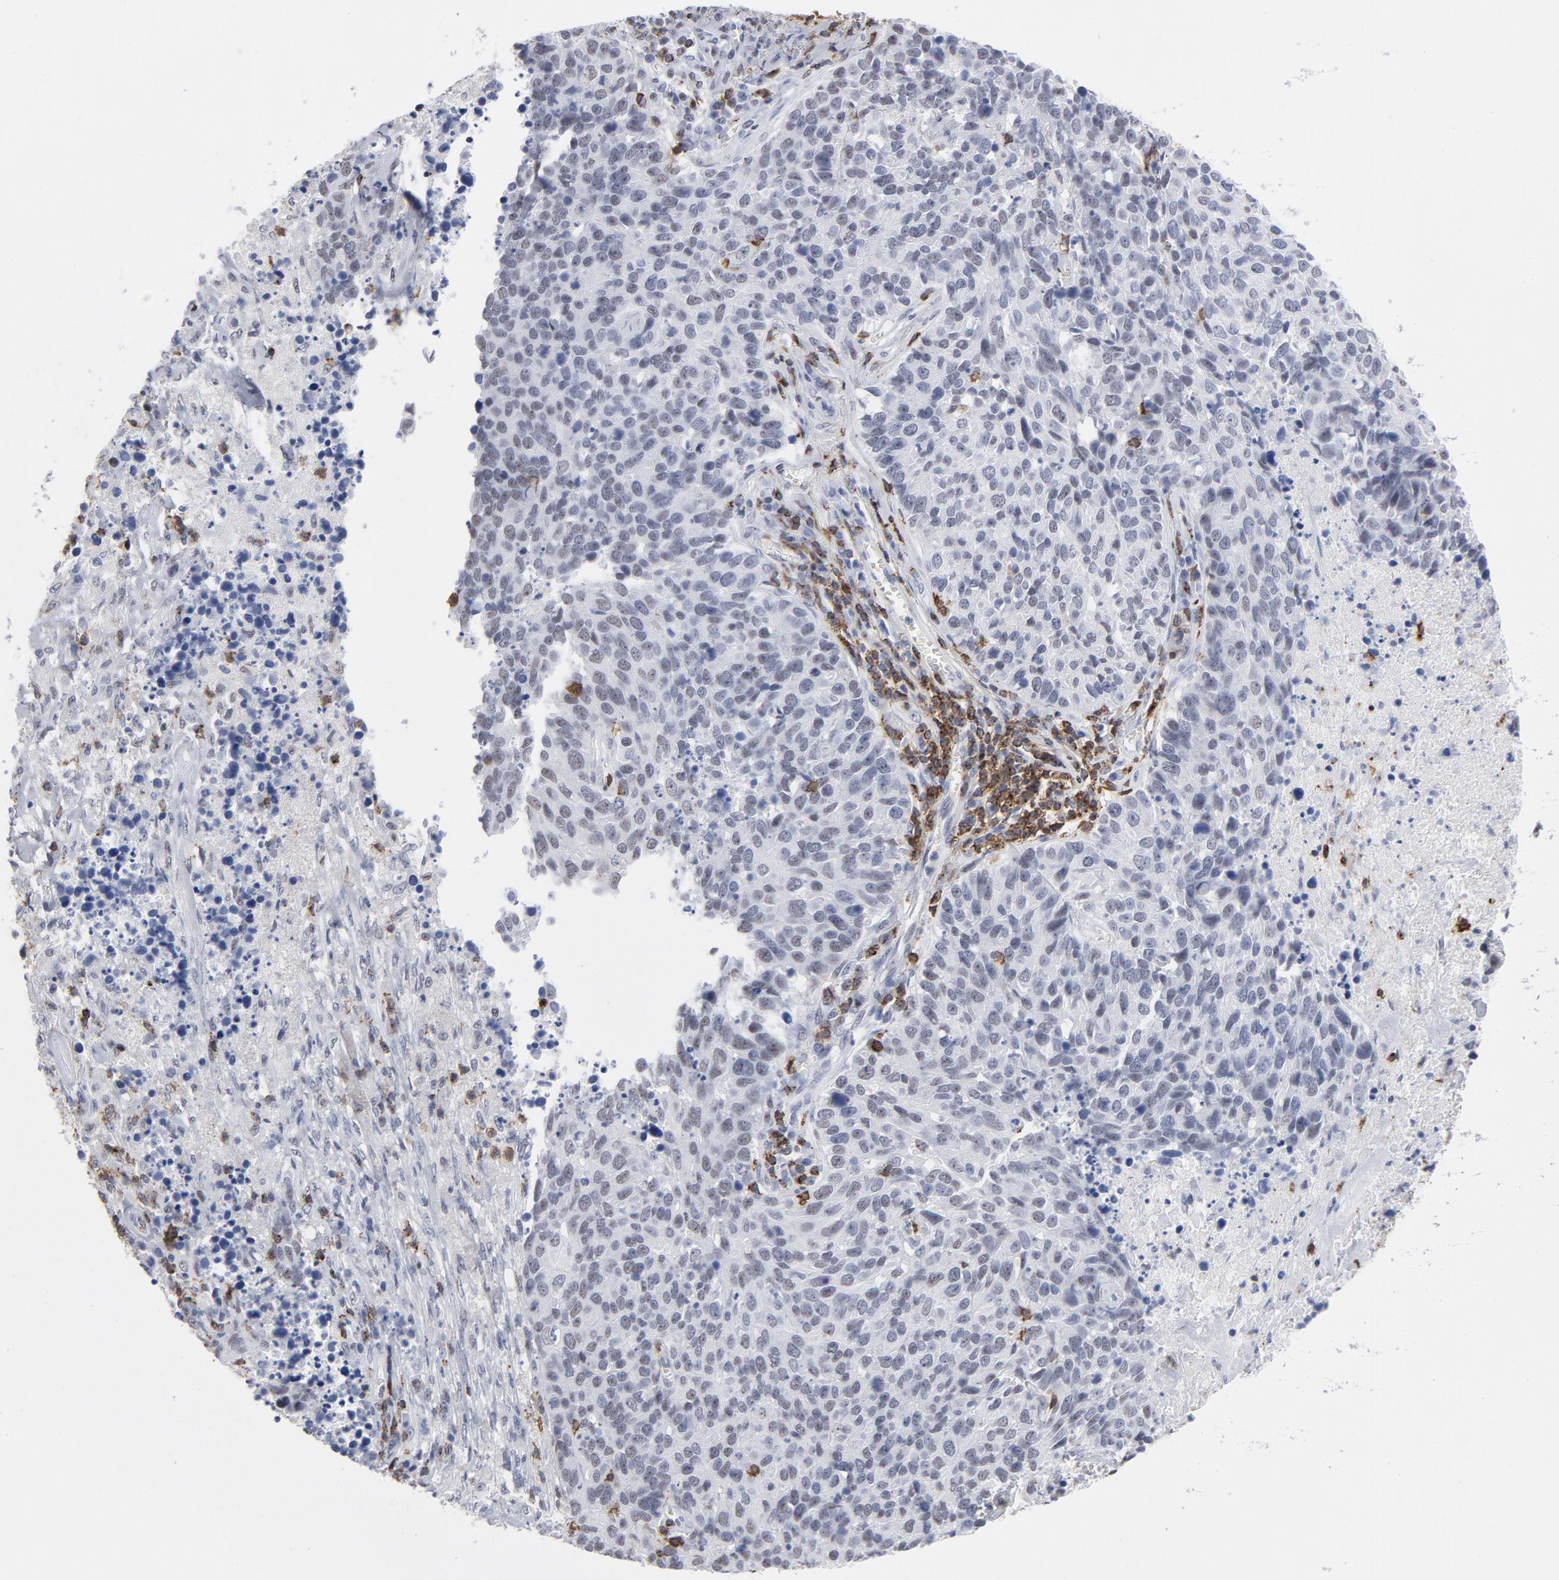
{"staining": {"intensity": "negative", "quantity": "none", "location": "none"}, "tissue": "lung cancer", "cell_type": "Tumor cells", "image_type": "cancer", "snomed": [{"axis": "morphology", "description": "Neoplasm, malignant, NOS"}, {"axis": "topography", "description": "Lung"}], "caption": "A micrograph of lung cancer (malignant neoplasm) stained for a protein exhibits no brown staining in tumor cells. (Brightfield microscopy of DAB (3,3'-diaminobenzidine) immunohistochemistry (IHC) at high magnification).", "gene": "CD2", "patient": {"sex": "female", "age": 76}}